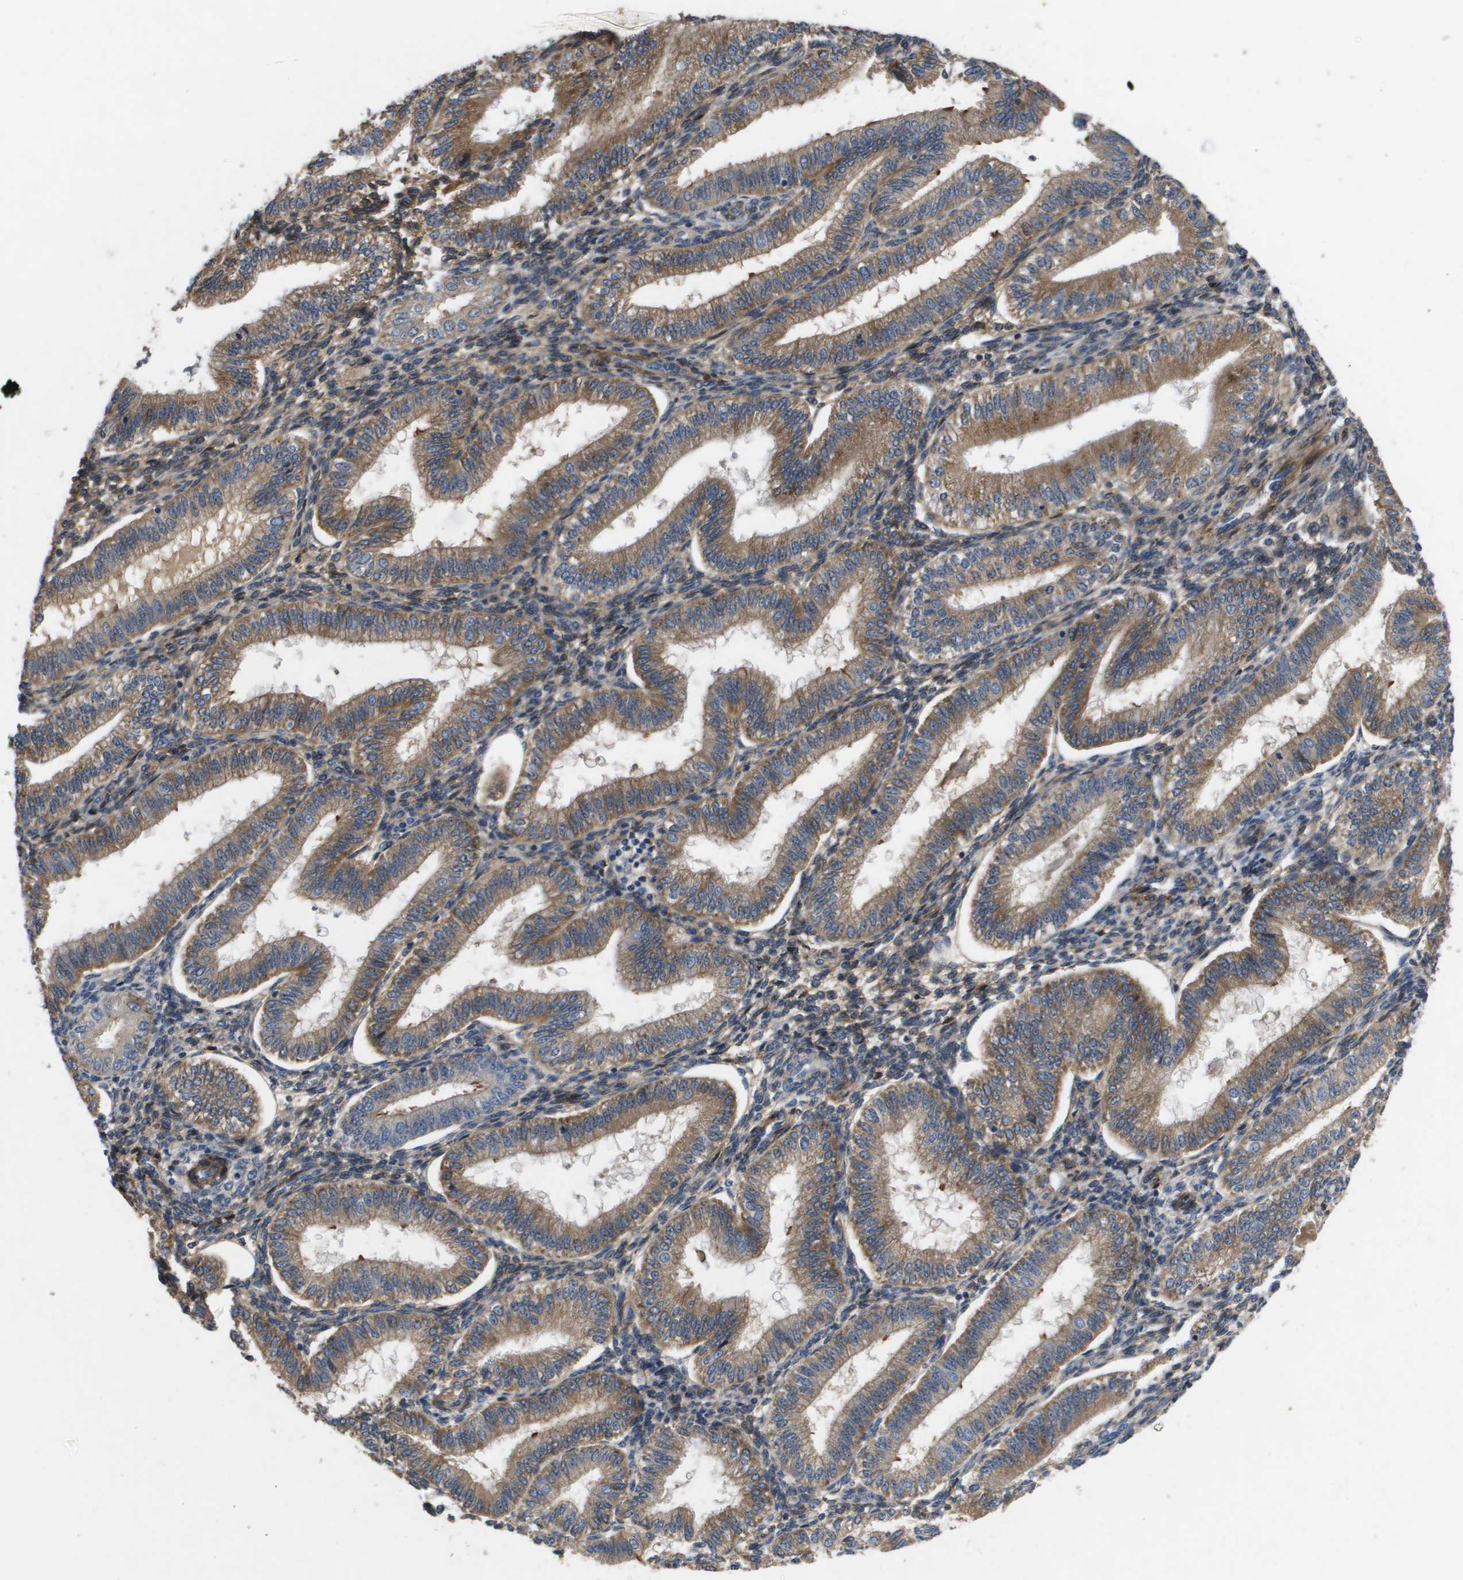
{"staining": {"intensity": "weak", "quantity": "25%-75%", "location": "cytoplasmic/membranous"}, "tissue": "endometrium", "cell_type": "Cells in endometrial stroma", "image_type": "normal", "snomed": [{"axis": "morphology", "description": "Normal tissue, NOS"}, {"axis": "topography", "description": "Endometrium"}], "caption": "Brown immunohistochemical staining in benign human endometrium displays weak cytoplasmic/membranous positivity in approximately 25%-75% of cells in endometrial stroma.", "gene": "ENTPD2", "patient": {"sex": "female", "age": 39}}